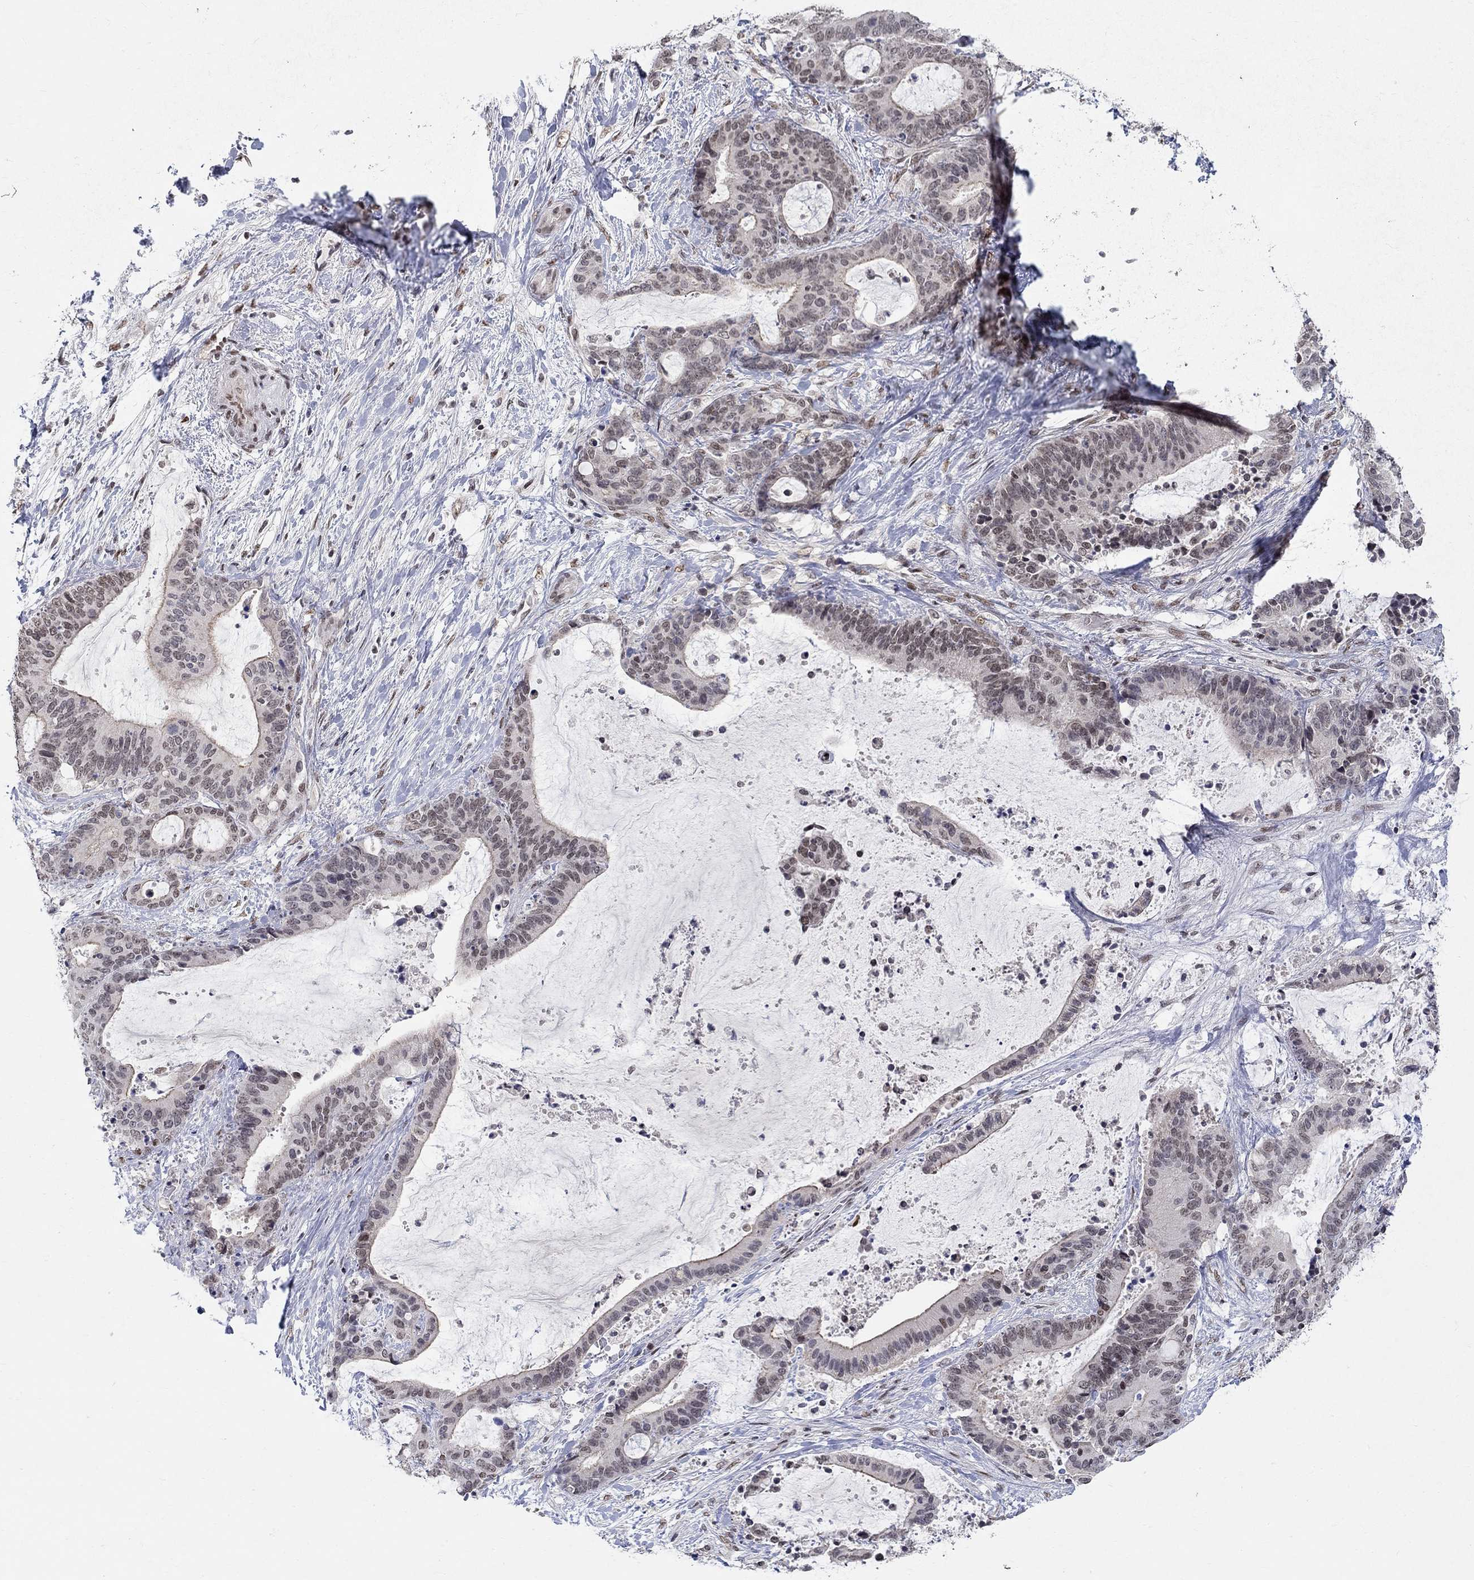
{"staining": {"intensity": "moderate", "quantity": "<25%", "location": "nuclear"}, "tissue": "liver cancer", "cell_type": "Tumor cells", "image_type": "cancer", "snomed": [{"axis": "morphology", "description": "Cholangiocarcinoma"}, {"axis": "topography", "description": "Liver"}], "caption": "This is a micrograph of IHC staining of cholangiocarcinoma (liver), which shows moderate positivity in the nuclear of tumor cells.", "gene": "KLF12", "patient": {"sex": "female", "age": 73}}